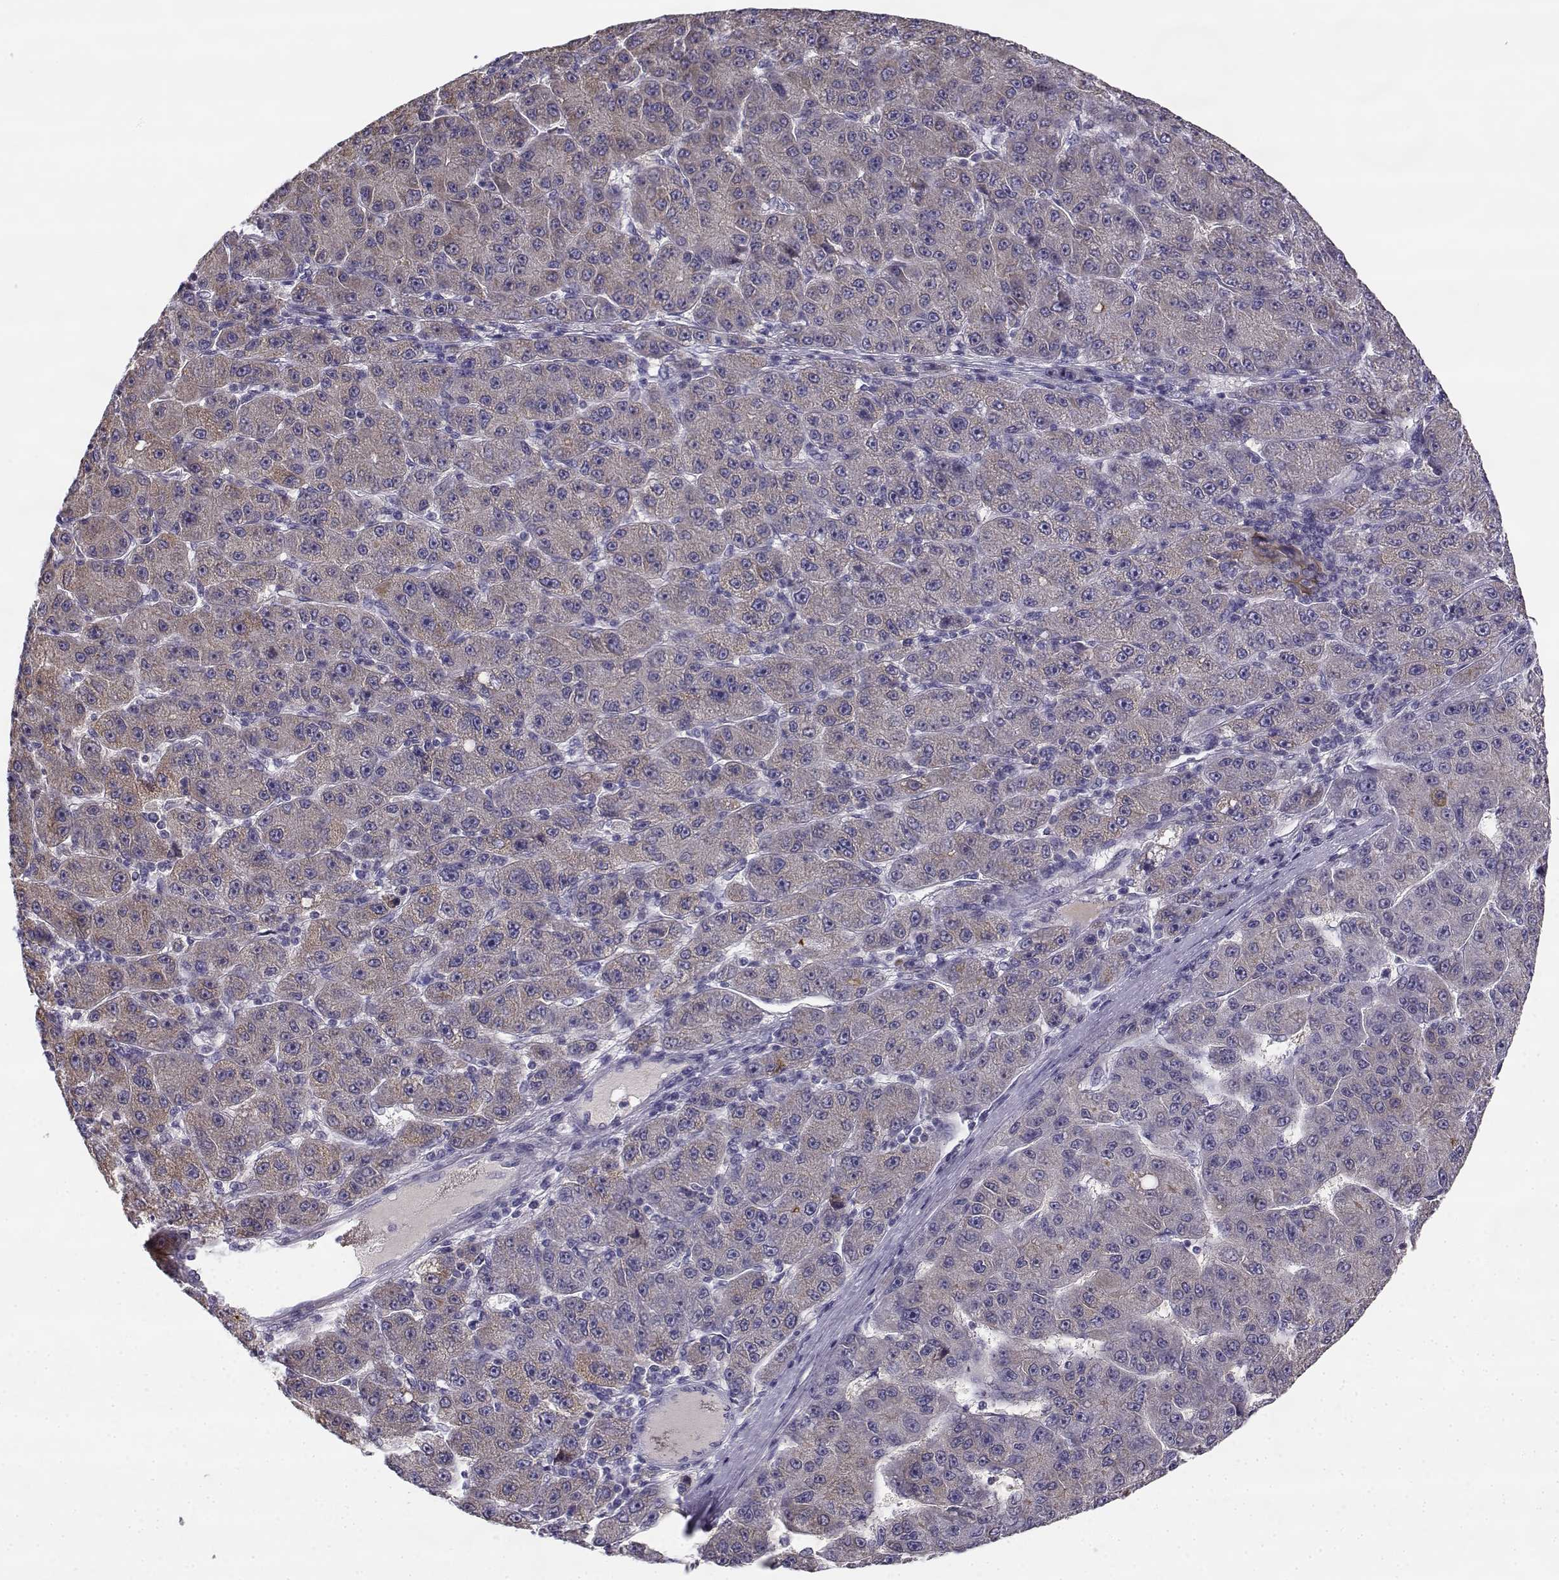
{"staining": {"intensity": "weak", "quantity": ">75%", "location": "cytoplasmic/membranous"}, "tissue": "liver cancer", "cell_type": "Tumor cells", "image_type": "cancer", "snomed": [{"axis": "morphology", "description": "Carcinoma, Hepatocellular, NOS"}, {"axis": "topography", "description": "Liver"}], "caption": "The micrograph demonstrates staining of liver cancer, revealing weak cytoplasmic/membranous protein expression (brown color) within tumor cells.", "gene": "CREB3L3", "patient": {"sex": "male", "age": 67}}